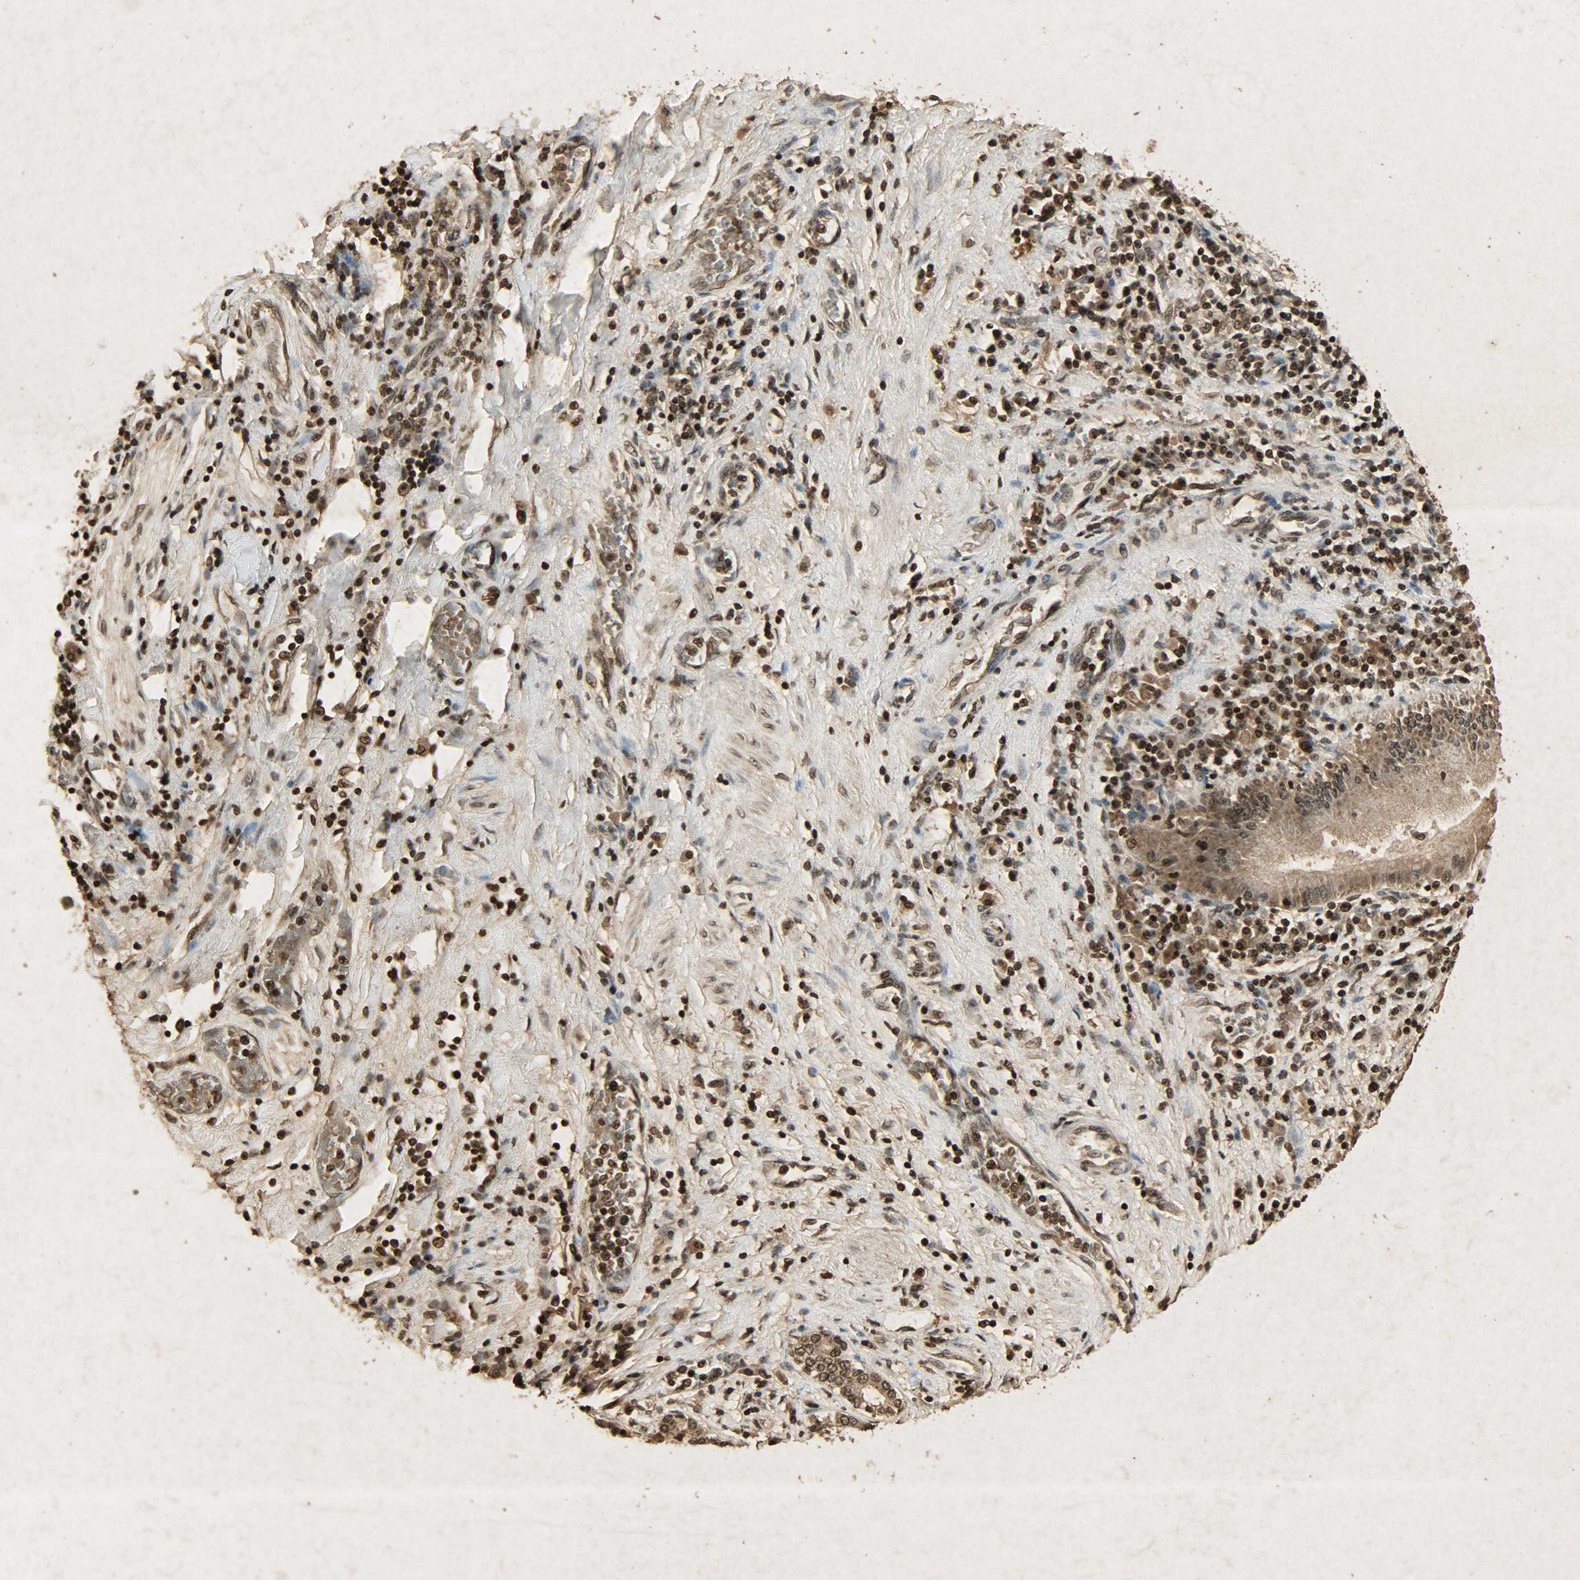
{"staining": {"intensity": "strong", "quantity": ">75%", "location": "cytoplasmic/membranous,nuclear"}, "tissue": "pancreatic cancer", "cell_type": "Tumor cells", "image_type": "cancer", "snomed": [{"axis": "morphology", "description": "Adenocarcinoma, NOS"}, {"axis": "topography", "description": "Pancreas"}], "caption": "Adenocarcinoma (pancreatic) stained for a protein (brown) shows strong cytoplasmic/membranous and nuclear positive expression in about >75% of tumor cells.", "gene": "PPP3R1", "patient": {"sex": "female", "age": 48}}